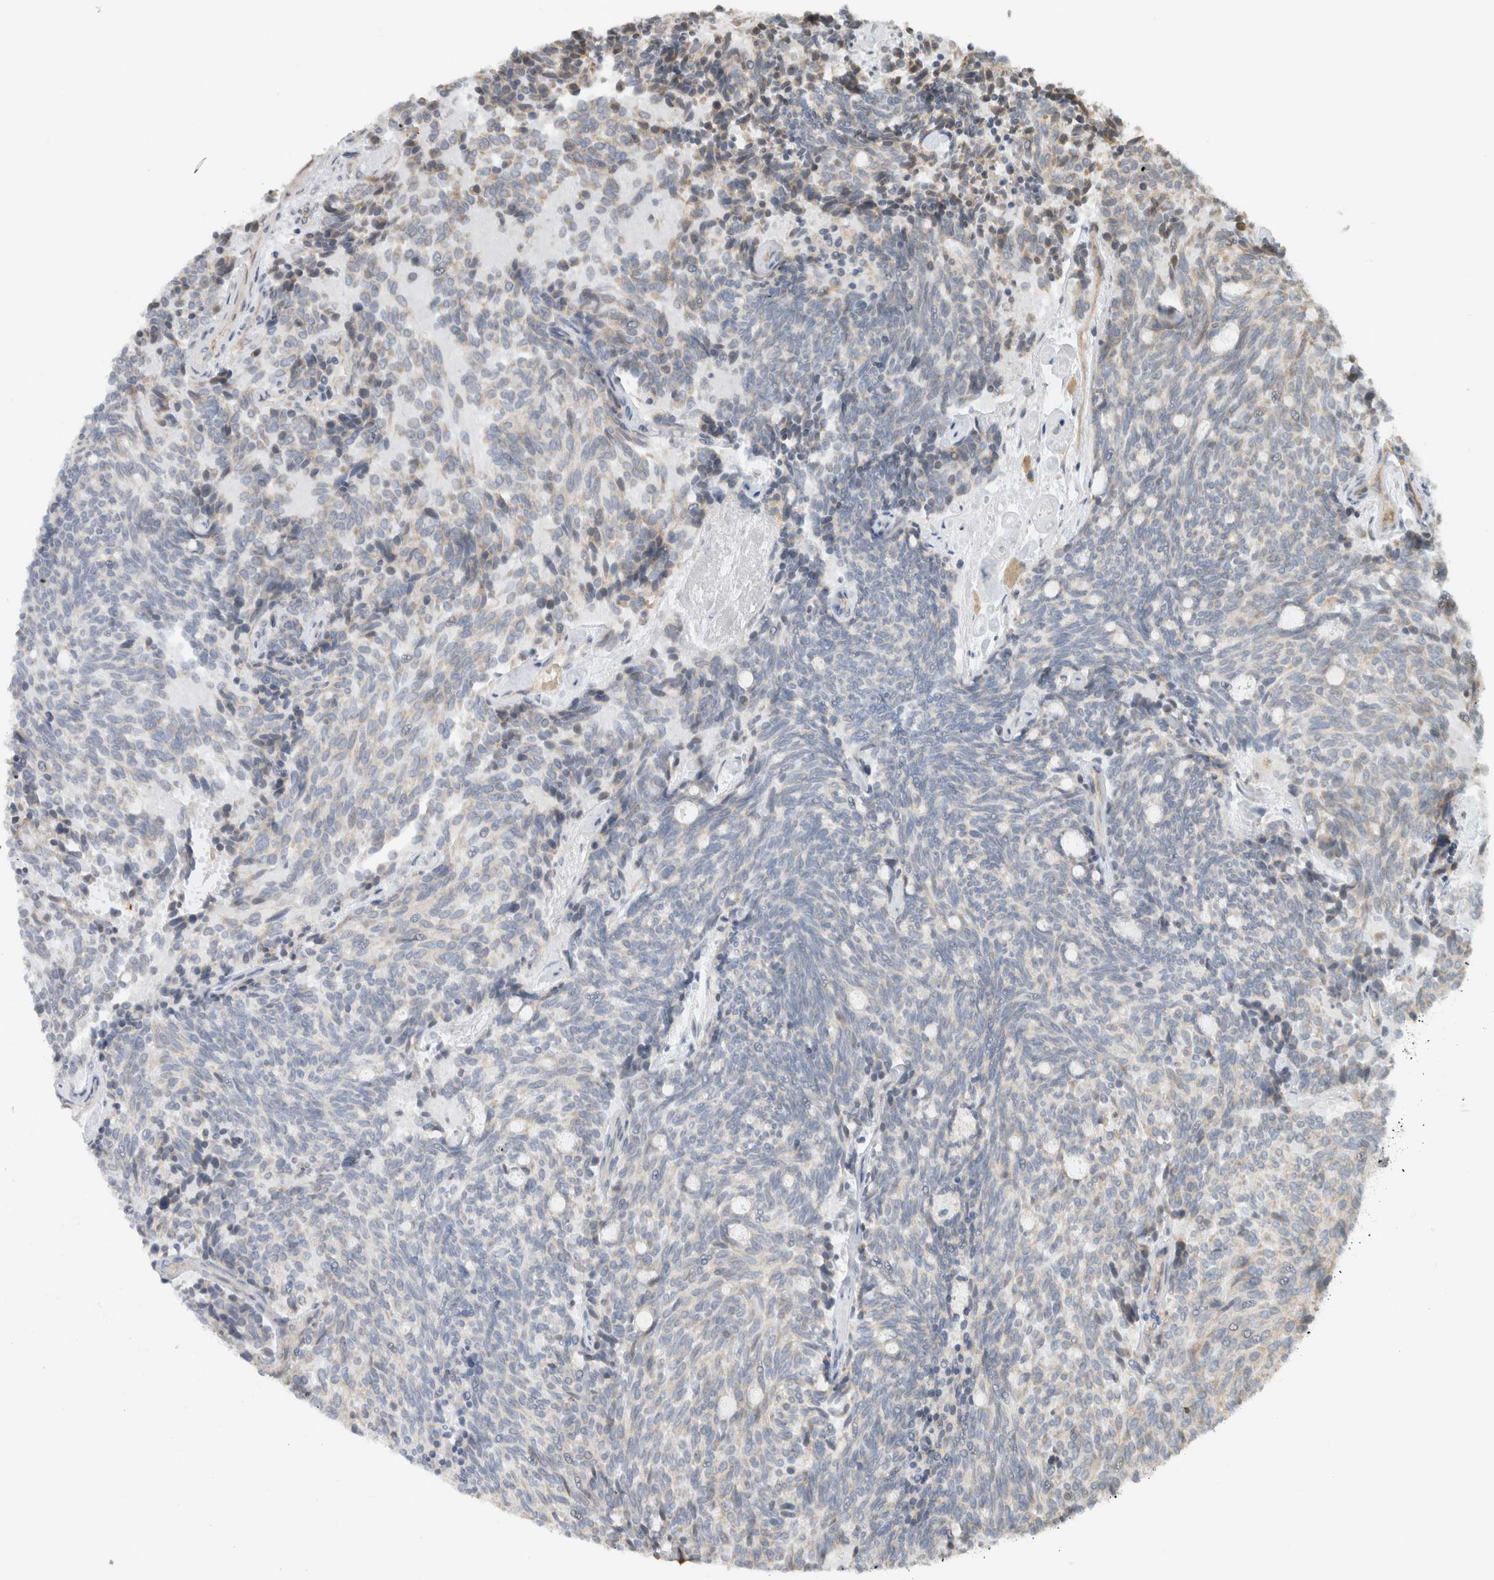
{"staining": {"intensity": "weak", "quantity": "<25%", "location": "cytoplasmic/membranous"}, "tissue": "carcinoid", "cell_type": "Tumor cells", "image_type": "cancer", "snomed": [{"axis": "morphology", "description": "Carcinoid, malignant, NOS"}, {"axis": "topography", "description": "Pancreas"}], "caption": "The photomicrograph displays no staining of tumor cells in carcinoid.", "gene": "GINS4", "patient": {"sex": "female", "age": 54}}